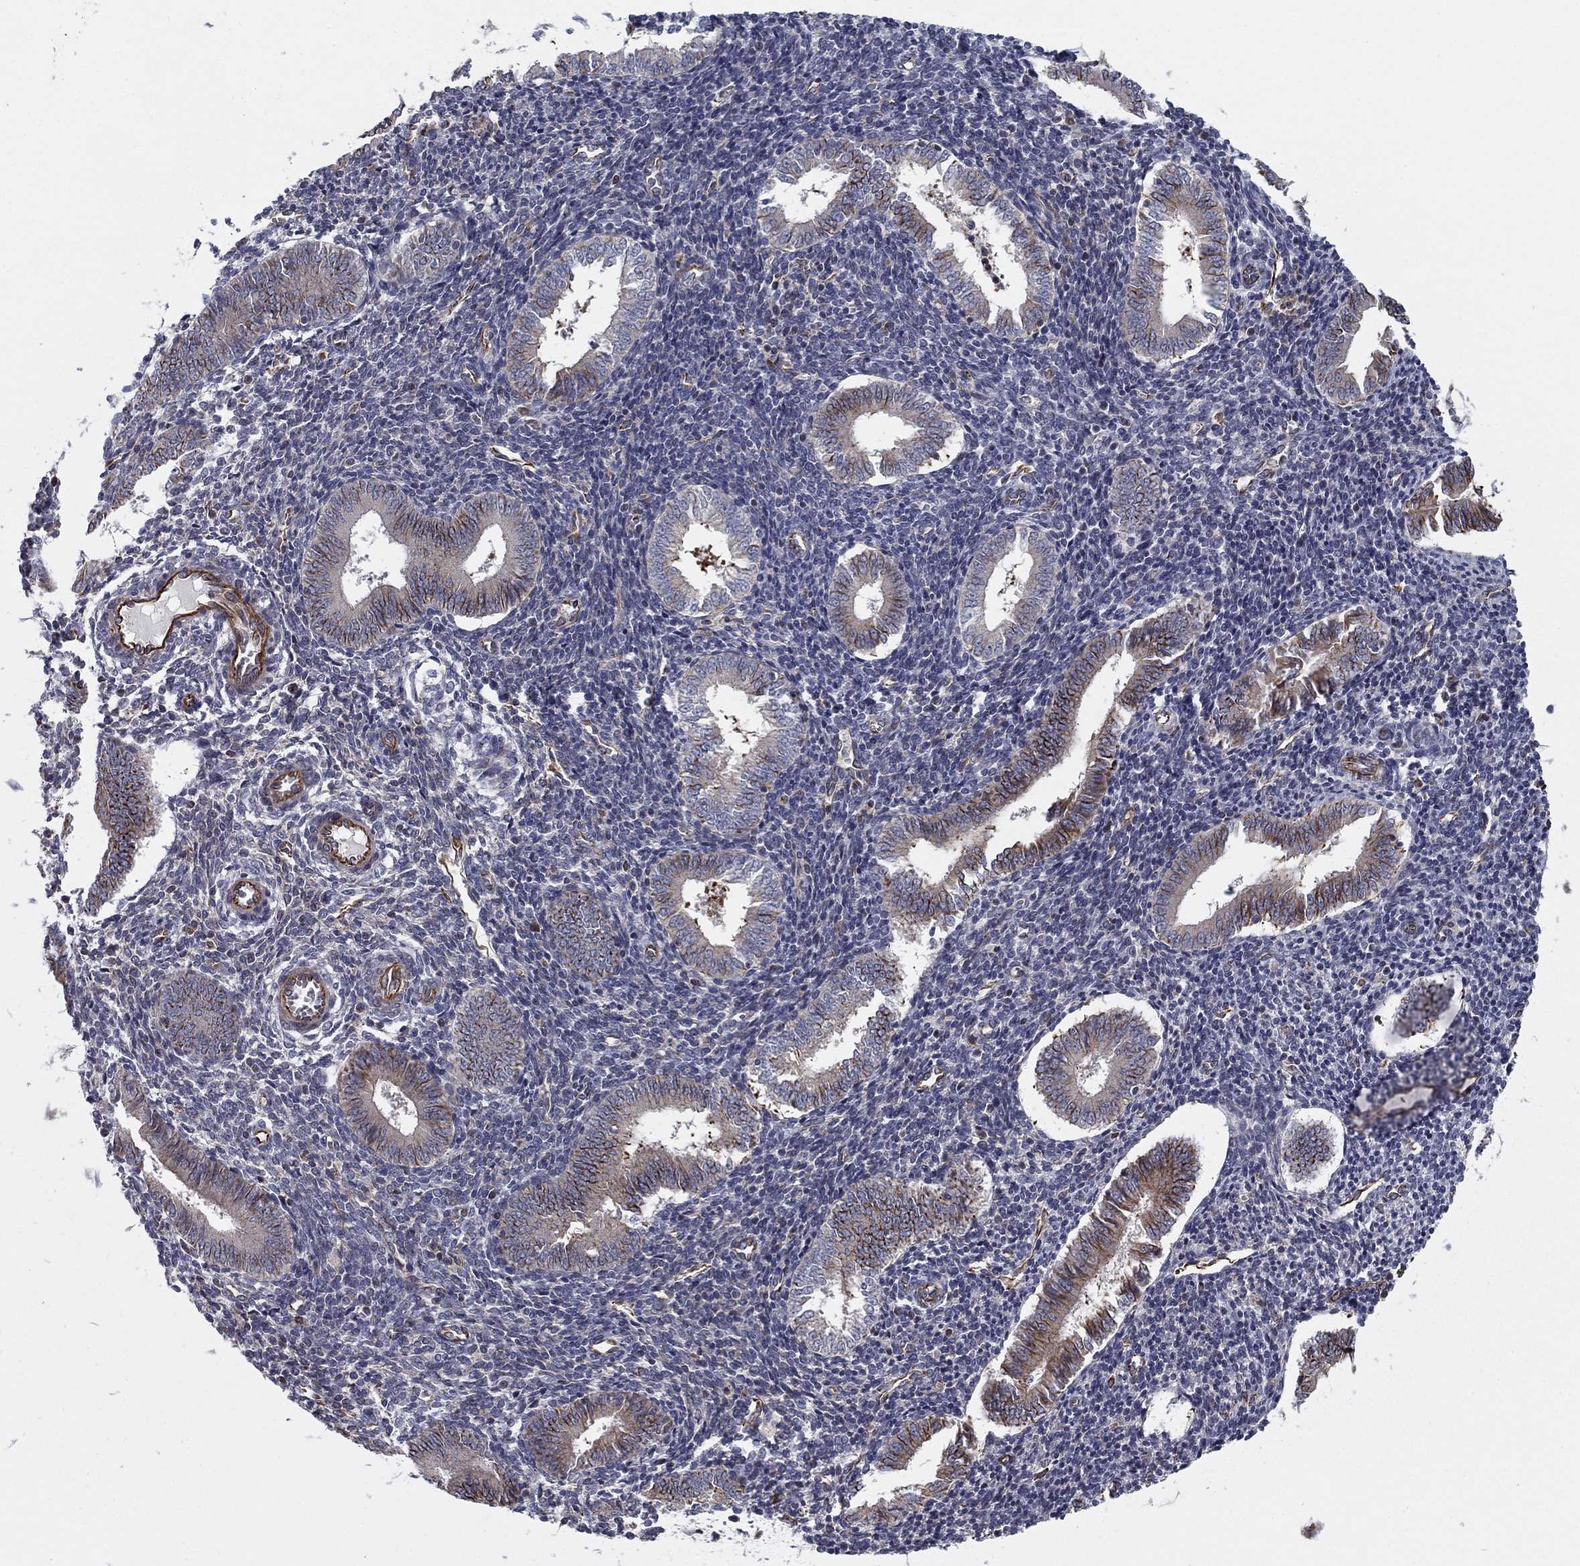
{"staining": {"intensity": "negative", "quantity": "none", "location": "none"}, "tissue": "endometrium", "cell_type": "Cells in endometrial stroma", "image_type": "normal", "snomed": [{"axis": "morphology", "description": "Normal tissue, NOS"}, {"axis": "topography", "description": "Endometrium"}], "caption": "Human endometrium stained for a protein using immunohistochemistry reveals no expression in cells in endometrial stroma.", "gene": "CLSTN1", "patient": {"sex": "female", "age": 25}}